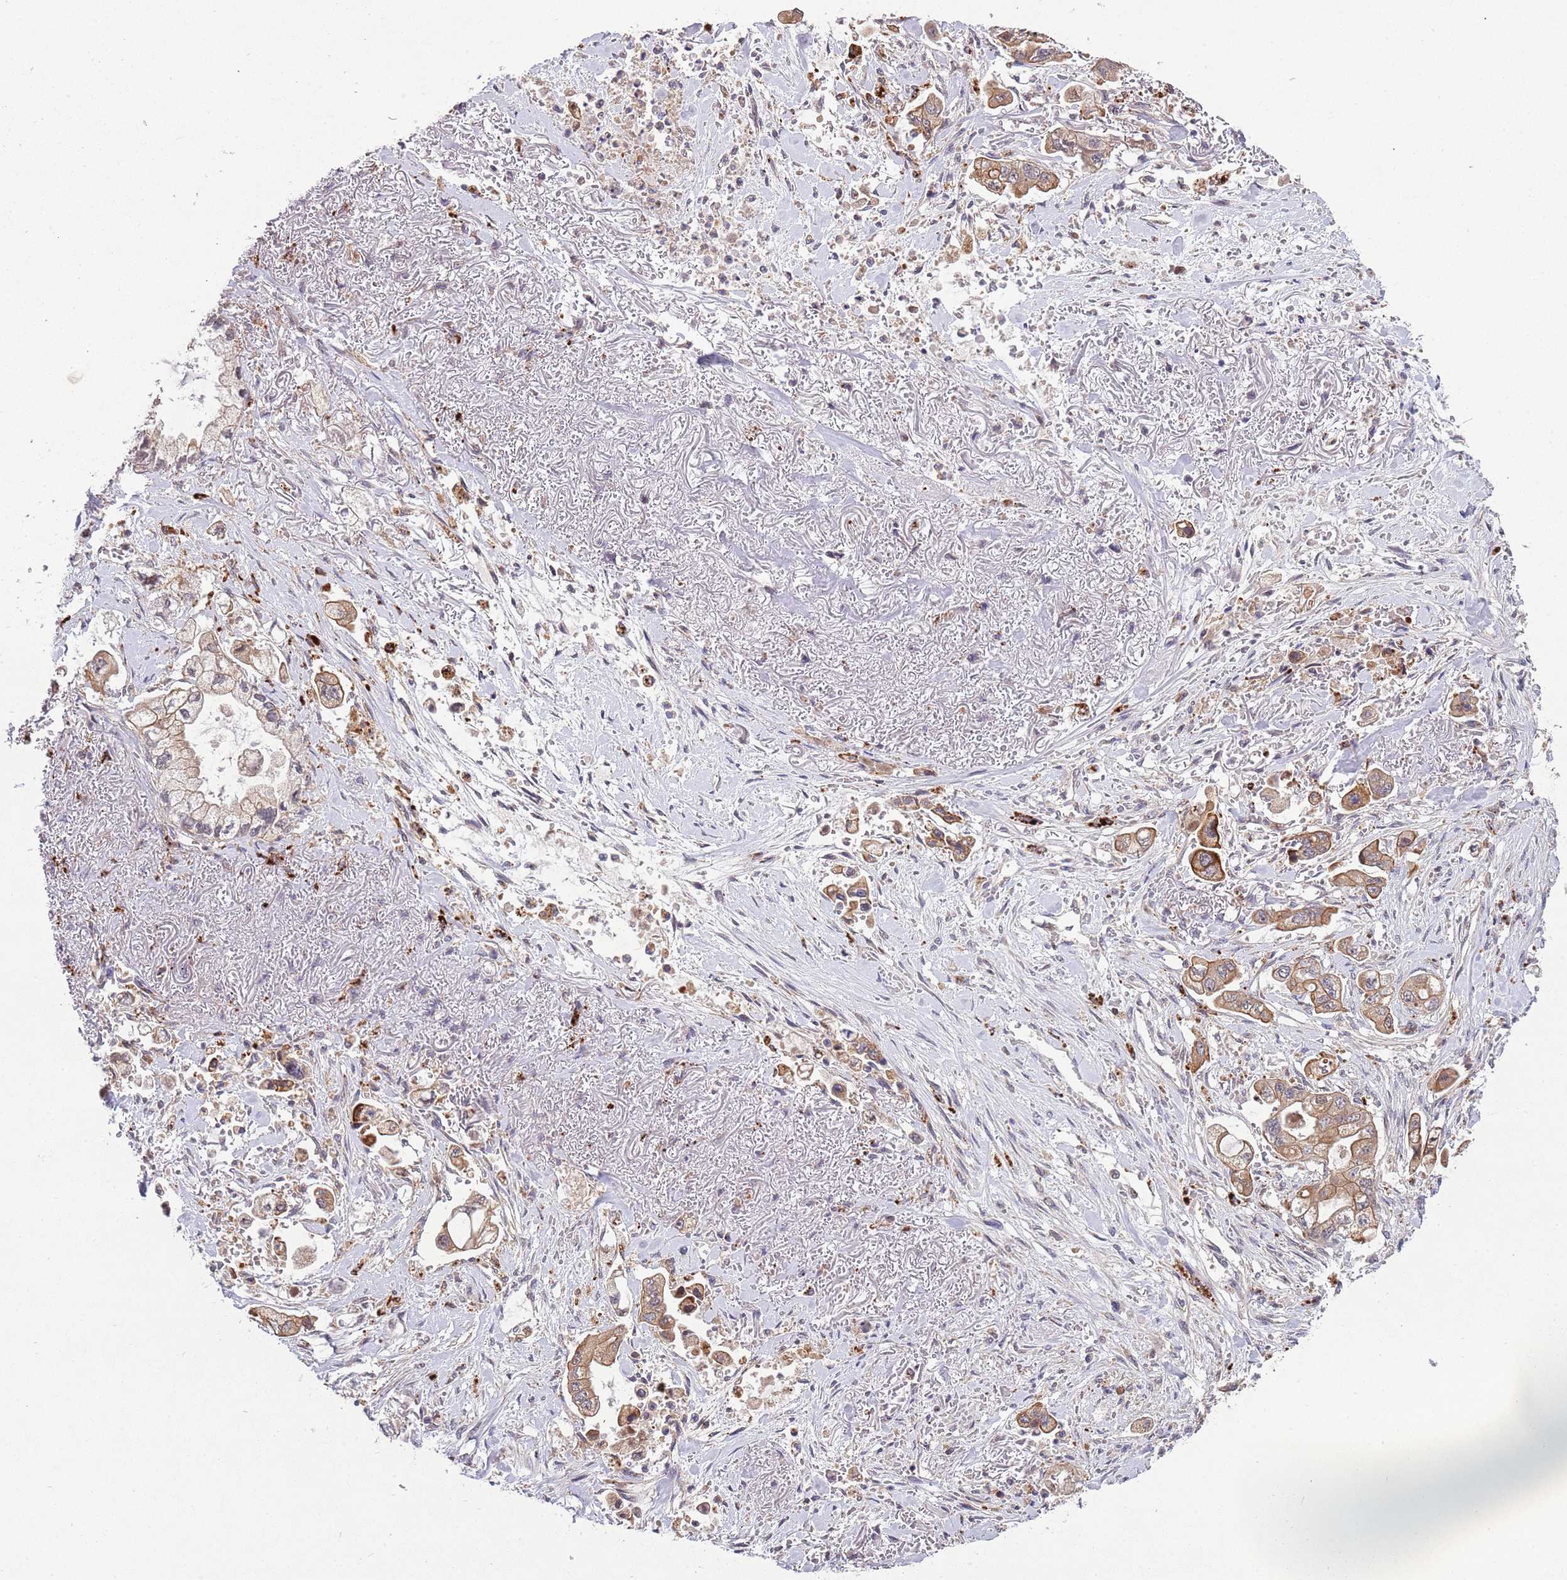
{"staining": {"intensity": "moderate", "quantity": ">75%", "location": "cytoplasmic/membranous"}, "tissue": "stomach cancer", "cell_type": "Tumor cells", "image_type": "cancer", "snomed": [{"axis": "morphology", "description": "Adenocarcinoma, NOS"}, {"axis": "topography", "description": "Stomach"}], "caption": "This micrograph reveals immunohistochemistry staining of adenocarcinoma (stomach), with medium moderate cytoplasmic/membranous expression in about >75% of tumor cells.", "gene": "TRIM27", "patient": {"sex": "male", "age": 62}}